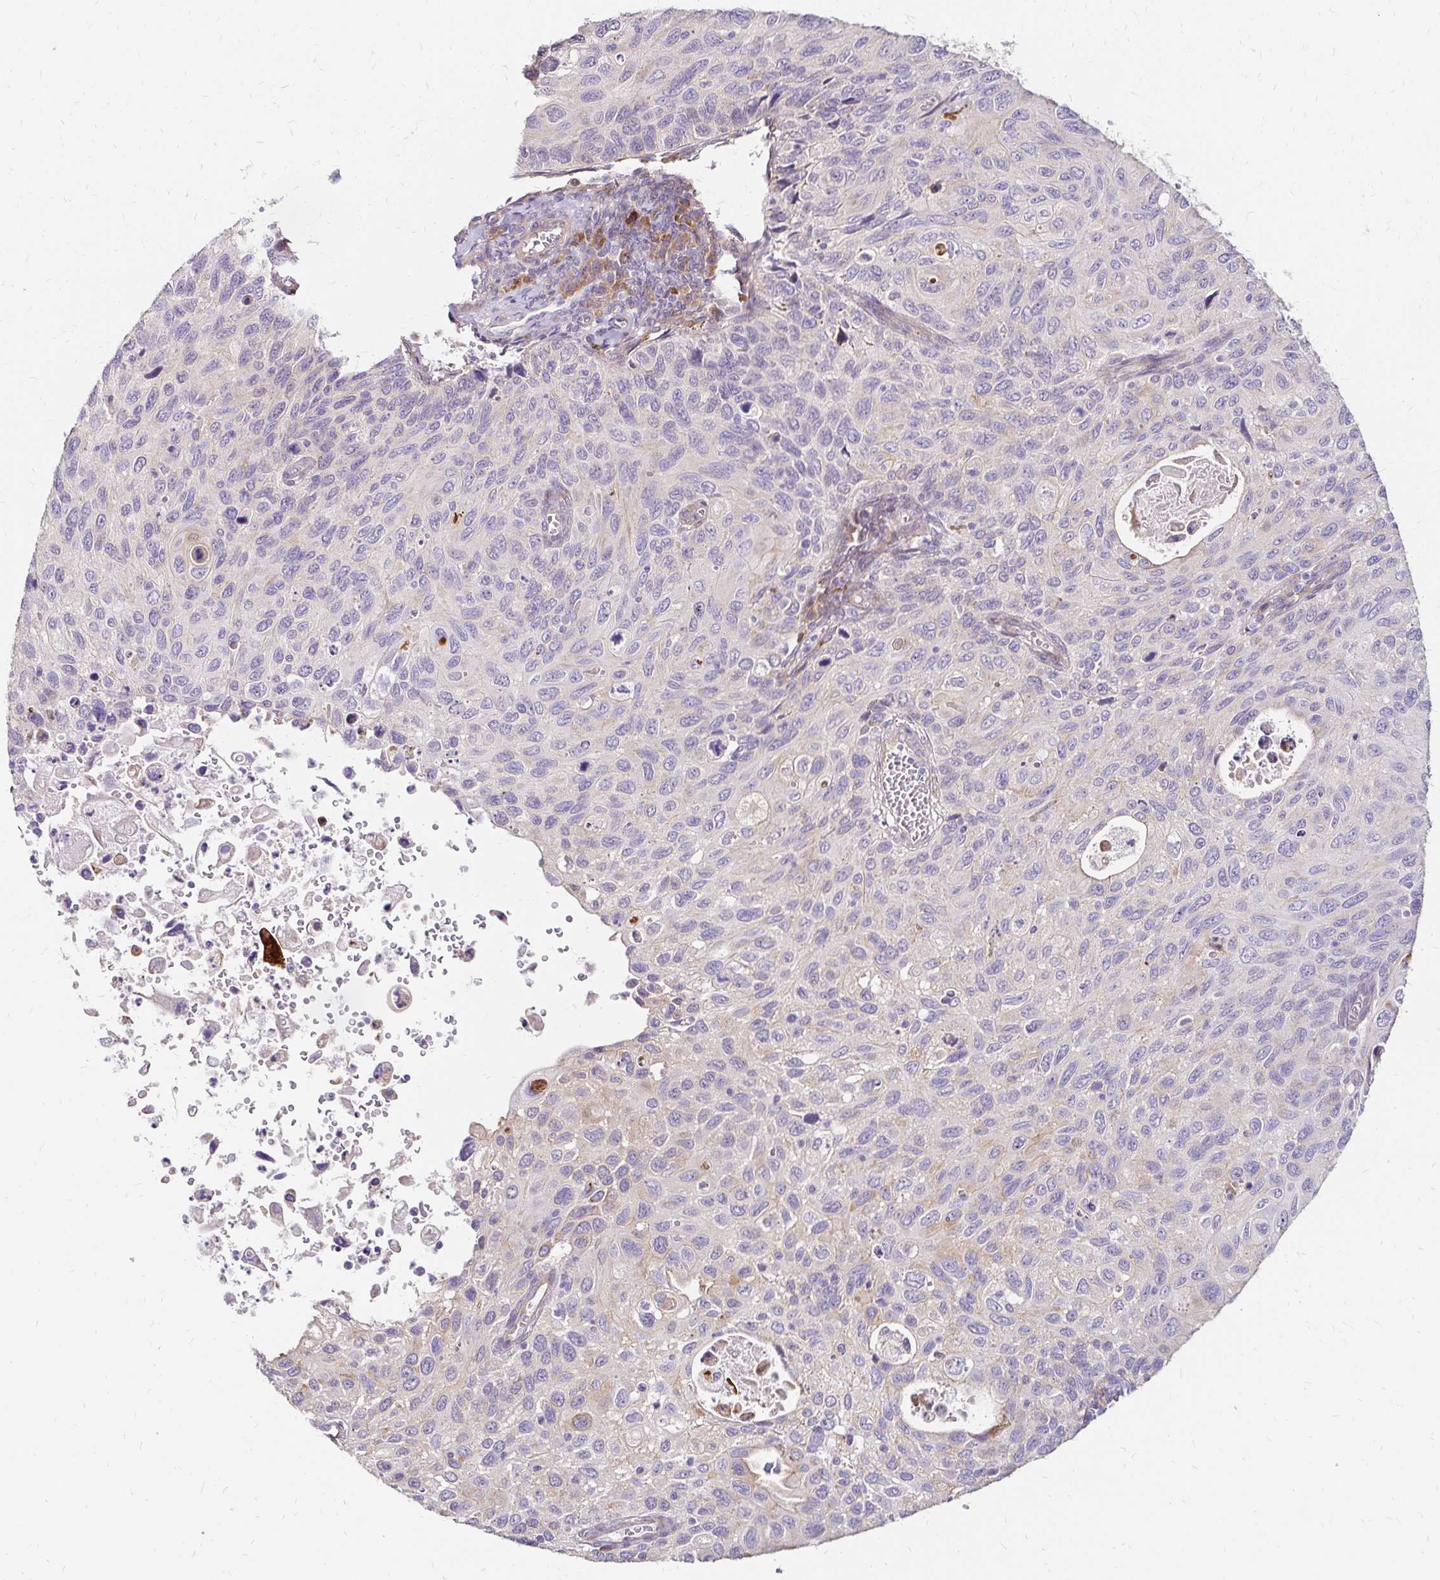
{"staining": {"intensity": "negative", "quantity": "none", "location": "none"}, "tissue": "cervical cancer", "cell_type": "Tumor cells", "image_type": "cancer", "snomed": [{"axis": "morphology", "description": "Squamous cell carcinoma, NOS"}, {"axis": "topography", "description": "Cervix"}], "caption": "A high-resolution histopathology image shows IHC staining of cervical squamous cell carcinoma, which exhibits no significant positivity in tumor cells. The staining was performed using DAB (3,3'-diaminobenzidine) to visualize the protein expression in brown, while the nuclei were stained in blue with hematoxylin (Magnification: 20x).", "gene": "PRIMA1", "patient": {"sex": "female", "age": 70}}